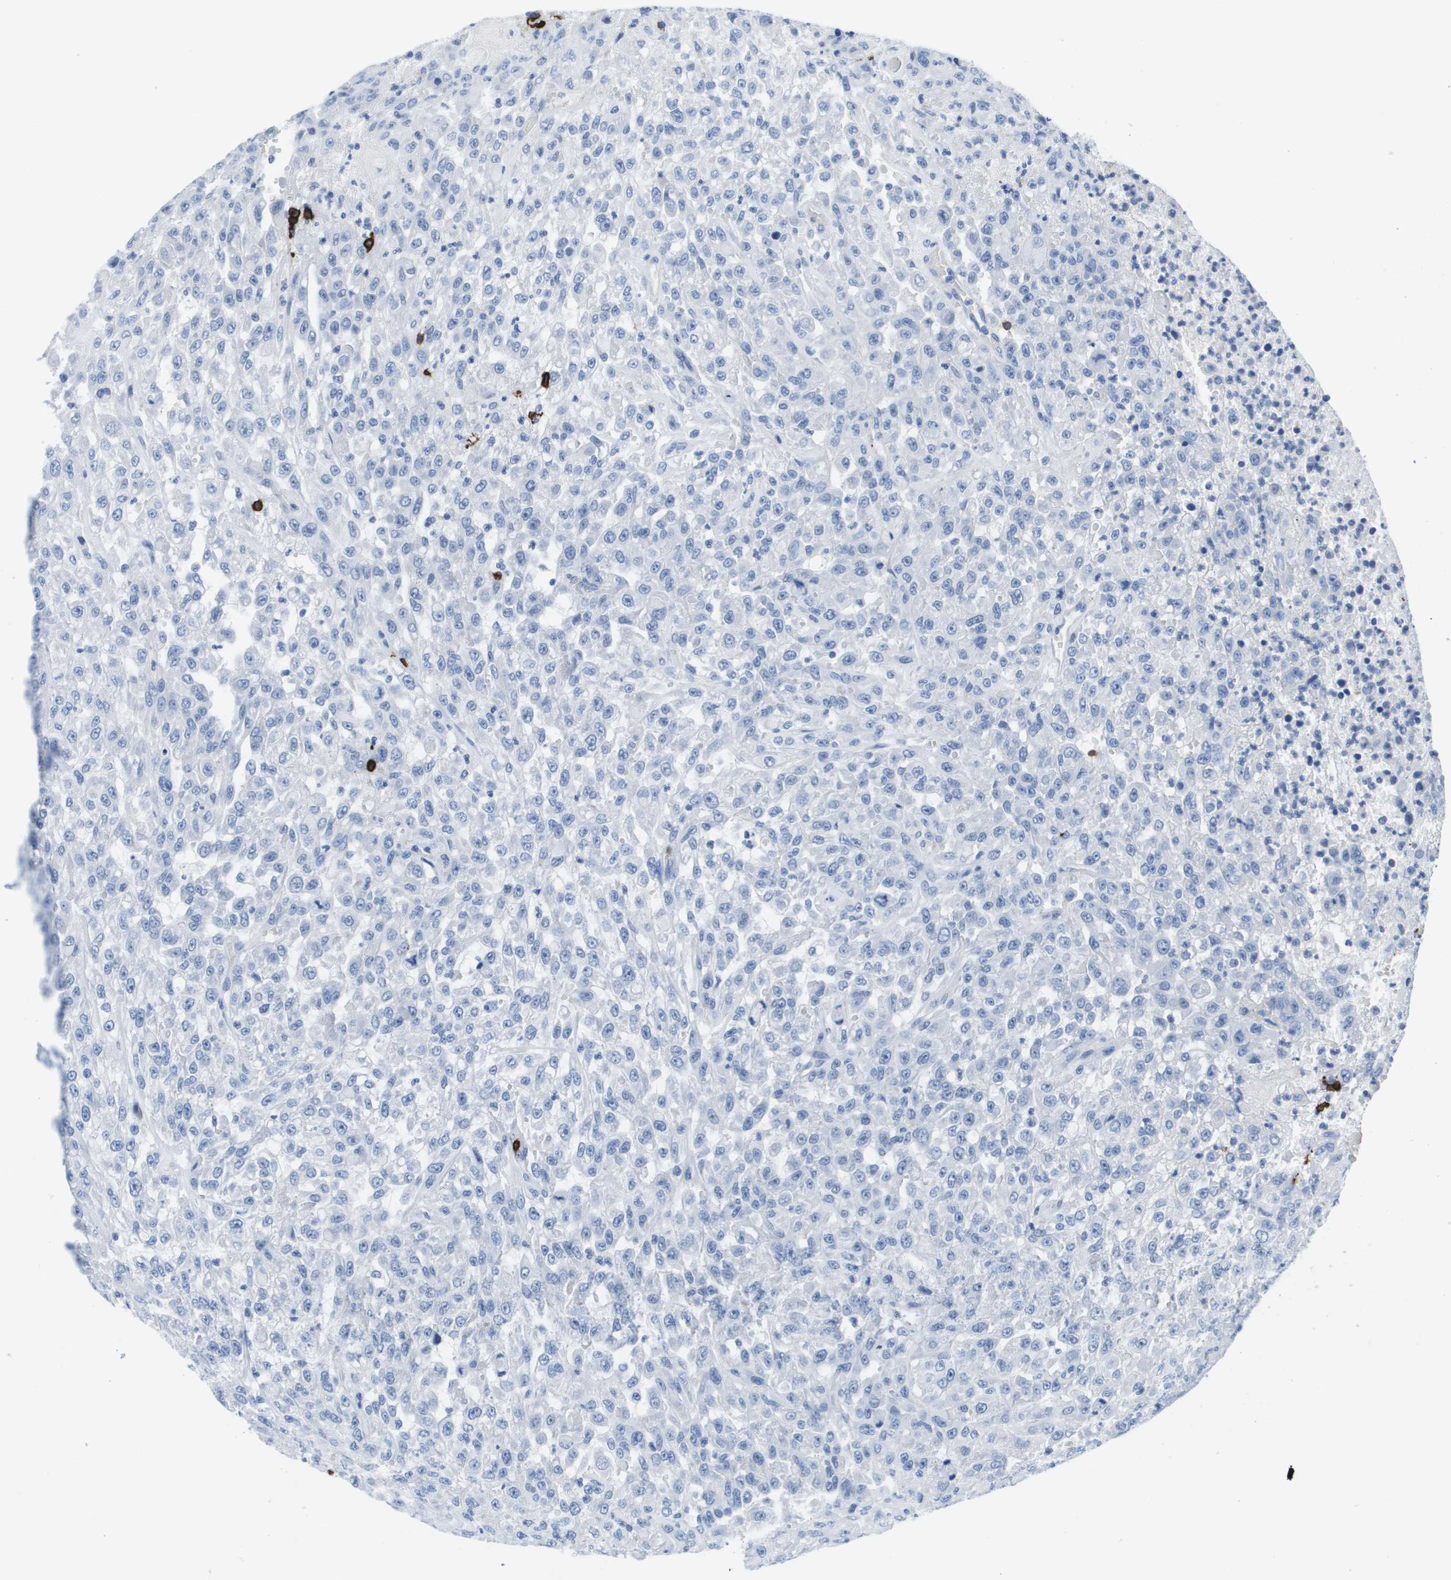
{"staining": {"intensity": "negative", "quantity": "none", "location": "none"}, "tissue": "urothelial cancer", "cell_type": "Tumor cells", "image_type": "cancer", "snomed": [{"axis": "morphology", "description": "Urothelial carcinoma, High grade"}, {"axis": "topography", "description": "Urinary bladder"}], "caption": "Protein analysis of urothelial cancer exhibits no significant staining in tumor cells.", "gene": "MS4A1", "patient": {"sex": "male", "age": 46}}